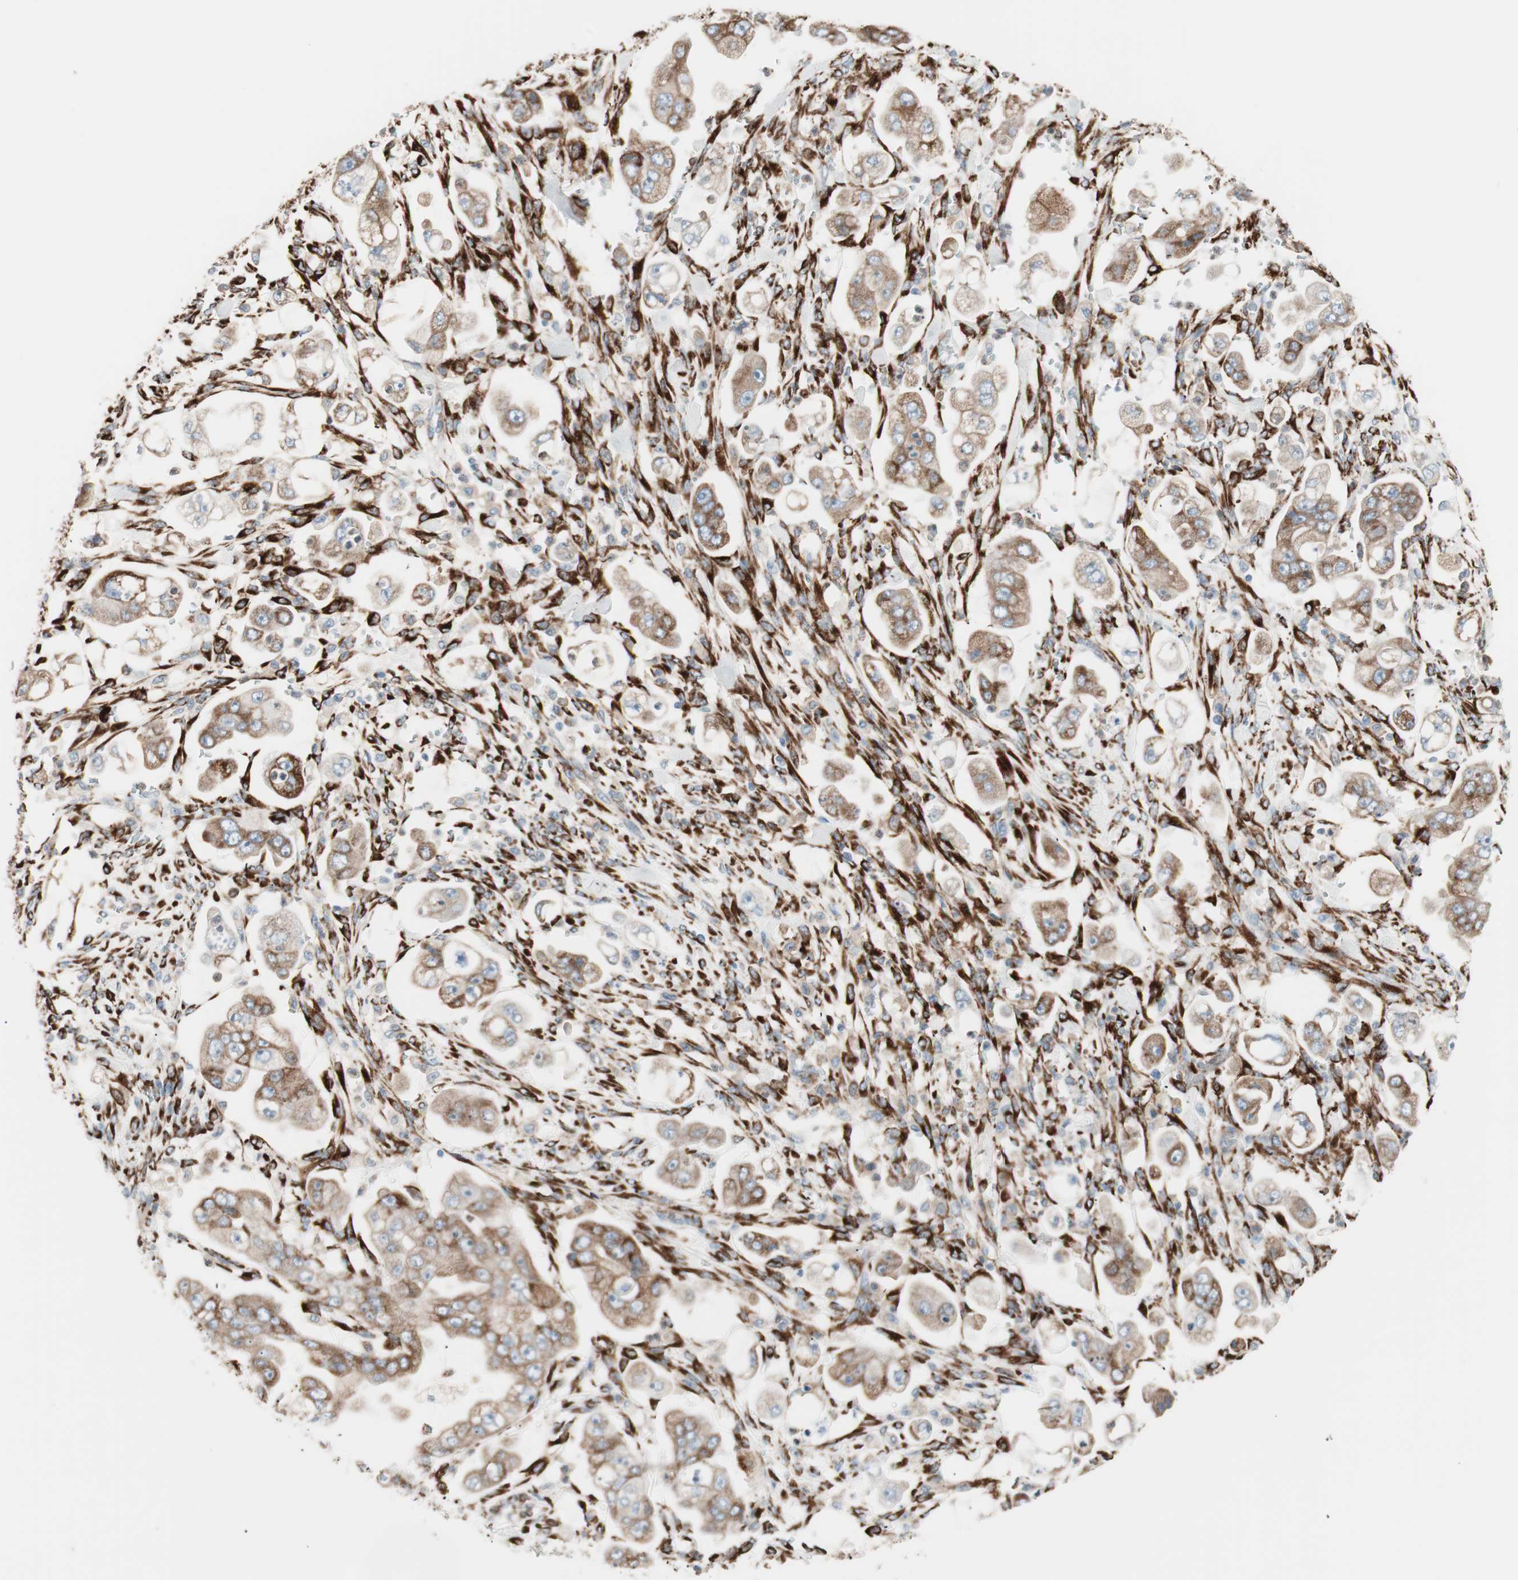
{"staining": {"intensity": "moderate", "quantity": ">75%", "location": "cytoplasmic/membranous"}, "tissue": "stomach cancer", "cell_type": "Tumor cells", "image_type": "cancer", "snomed": [{"axis": "morphology", "description": "Adenocarcinoma, NOS"}, {"axis": "topography", "description": "Stomach"}], "caption": "Immunohistochemistry (IHC) histopathology image of human adenocarcinoma (stomach) stained for a protein (brown), which reveals medium levels of moderate cytoplasmic/membranous positivity in approximately >75% of tumor cells.", "gene": "P4HTM", "patient": {"sex": "male", "age": 62}}